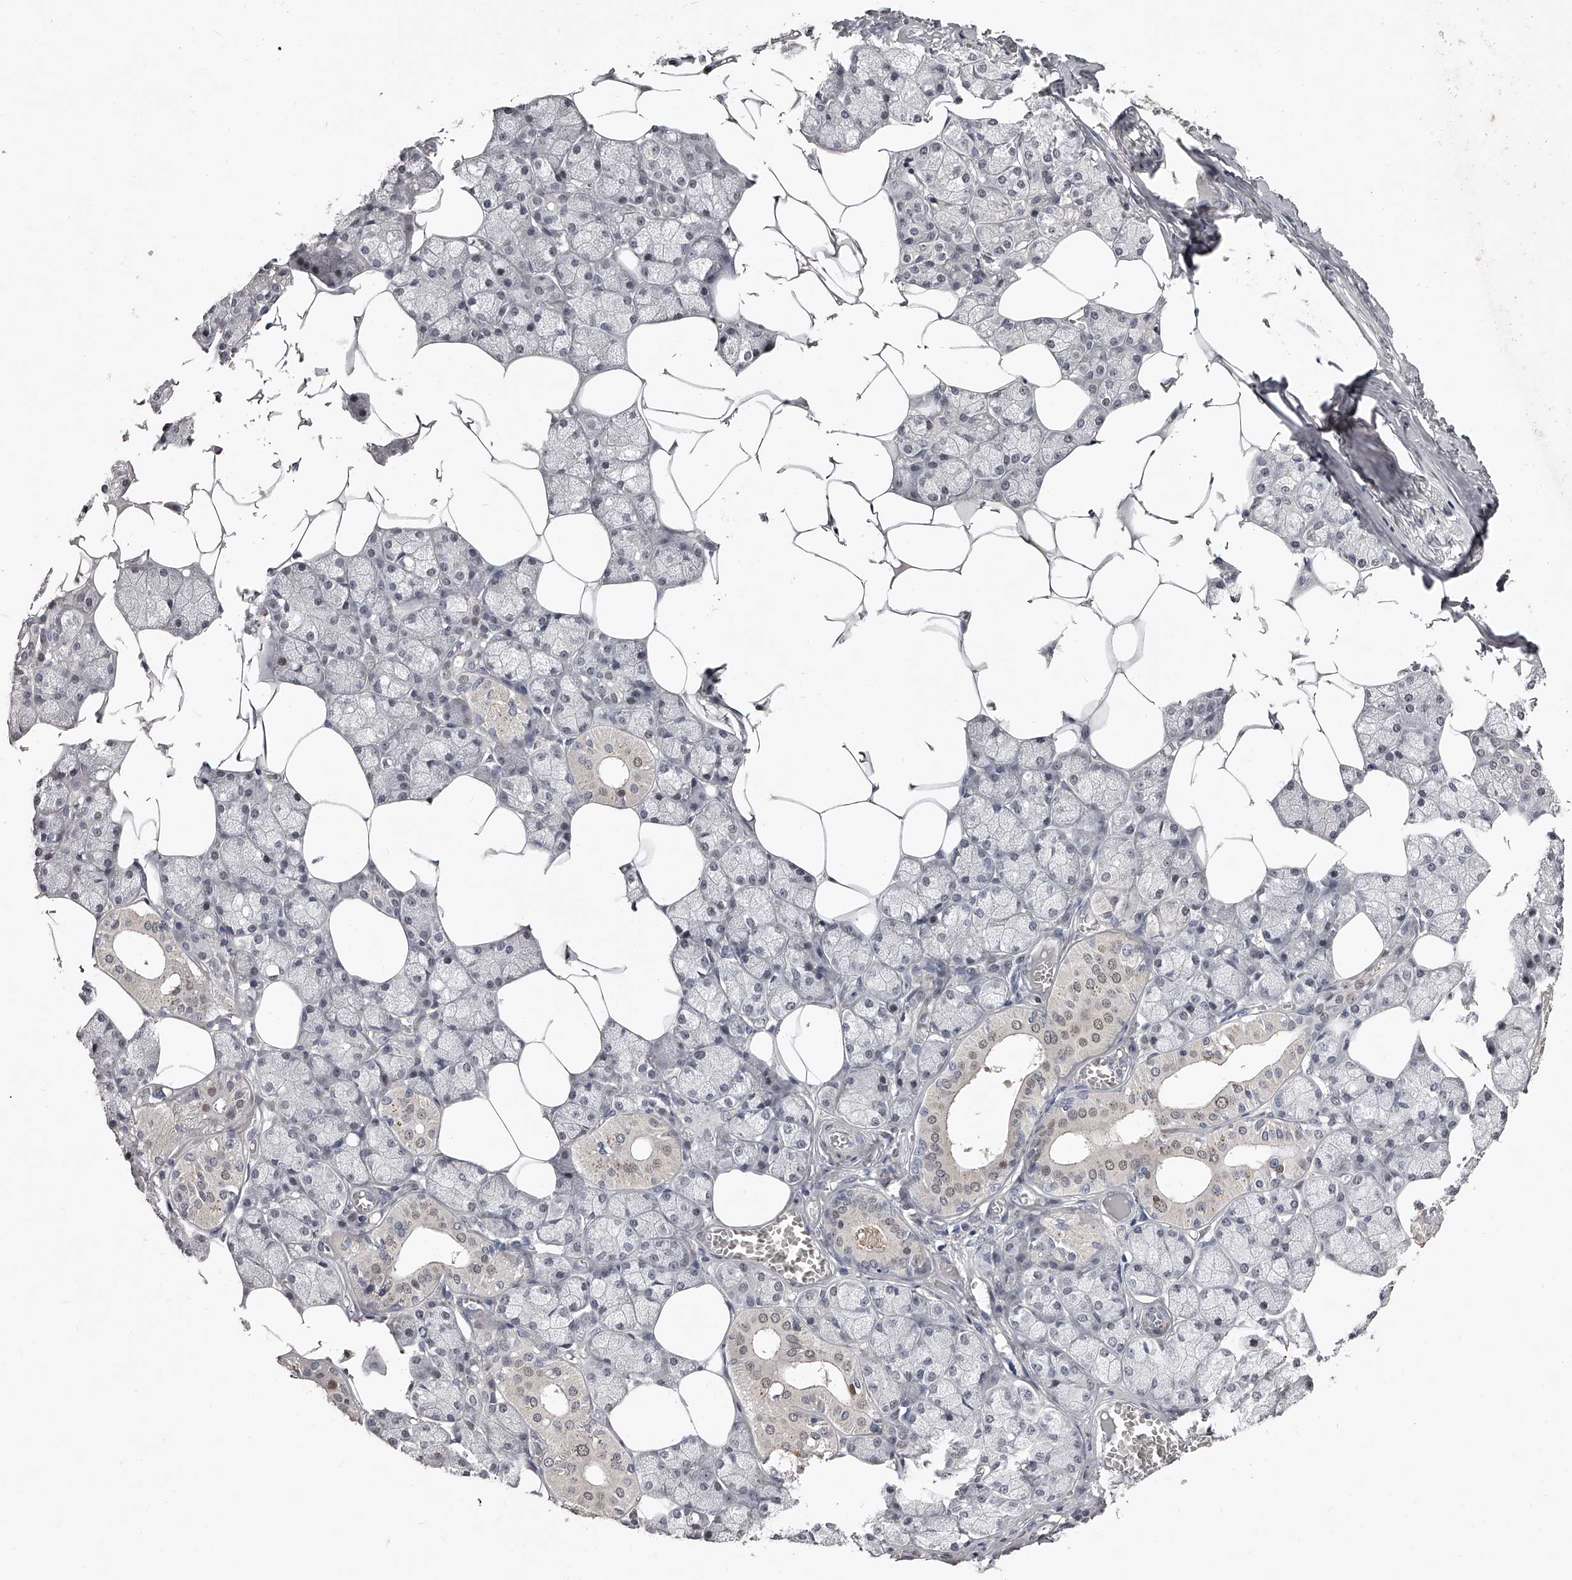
{"staining": {"intensity": "weak", "quantity": "<25%", "location": "cytoplasmic/membranous"}, "tissue": "salivary gland", "cell_type": "Glandular cells", "image_type": "normal", "snomed": [{"axis": "morphology", "description": "Normal tissue, NOS"}, {"axis": "topography", "description": "Salivary gland"}], "caption": "The micrograph displays no staining of glandular cells in benign salivary gland. Brightfield microscopy of IHC stained with DAB (brown) and hematoxylin (blue), captured at high magnification.", "gene": "NT5DC1", "patient": {"sex": "male", "age": 62}}